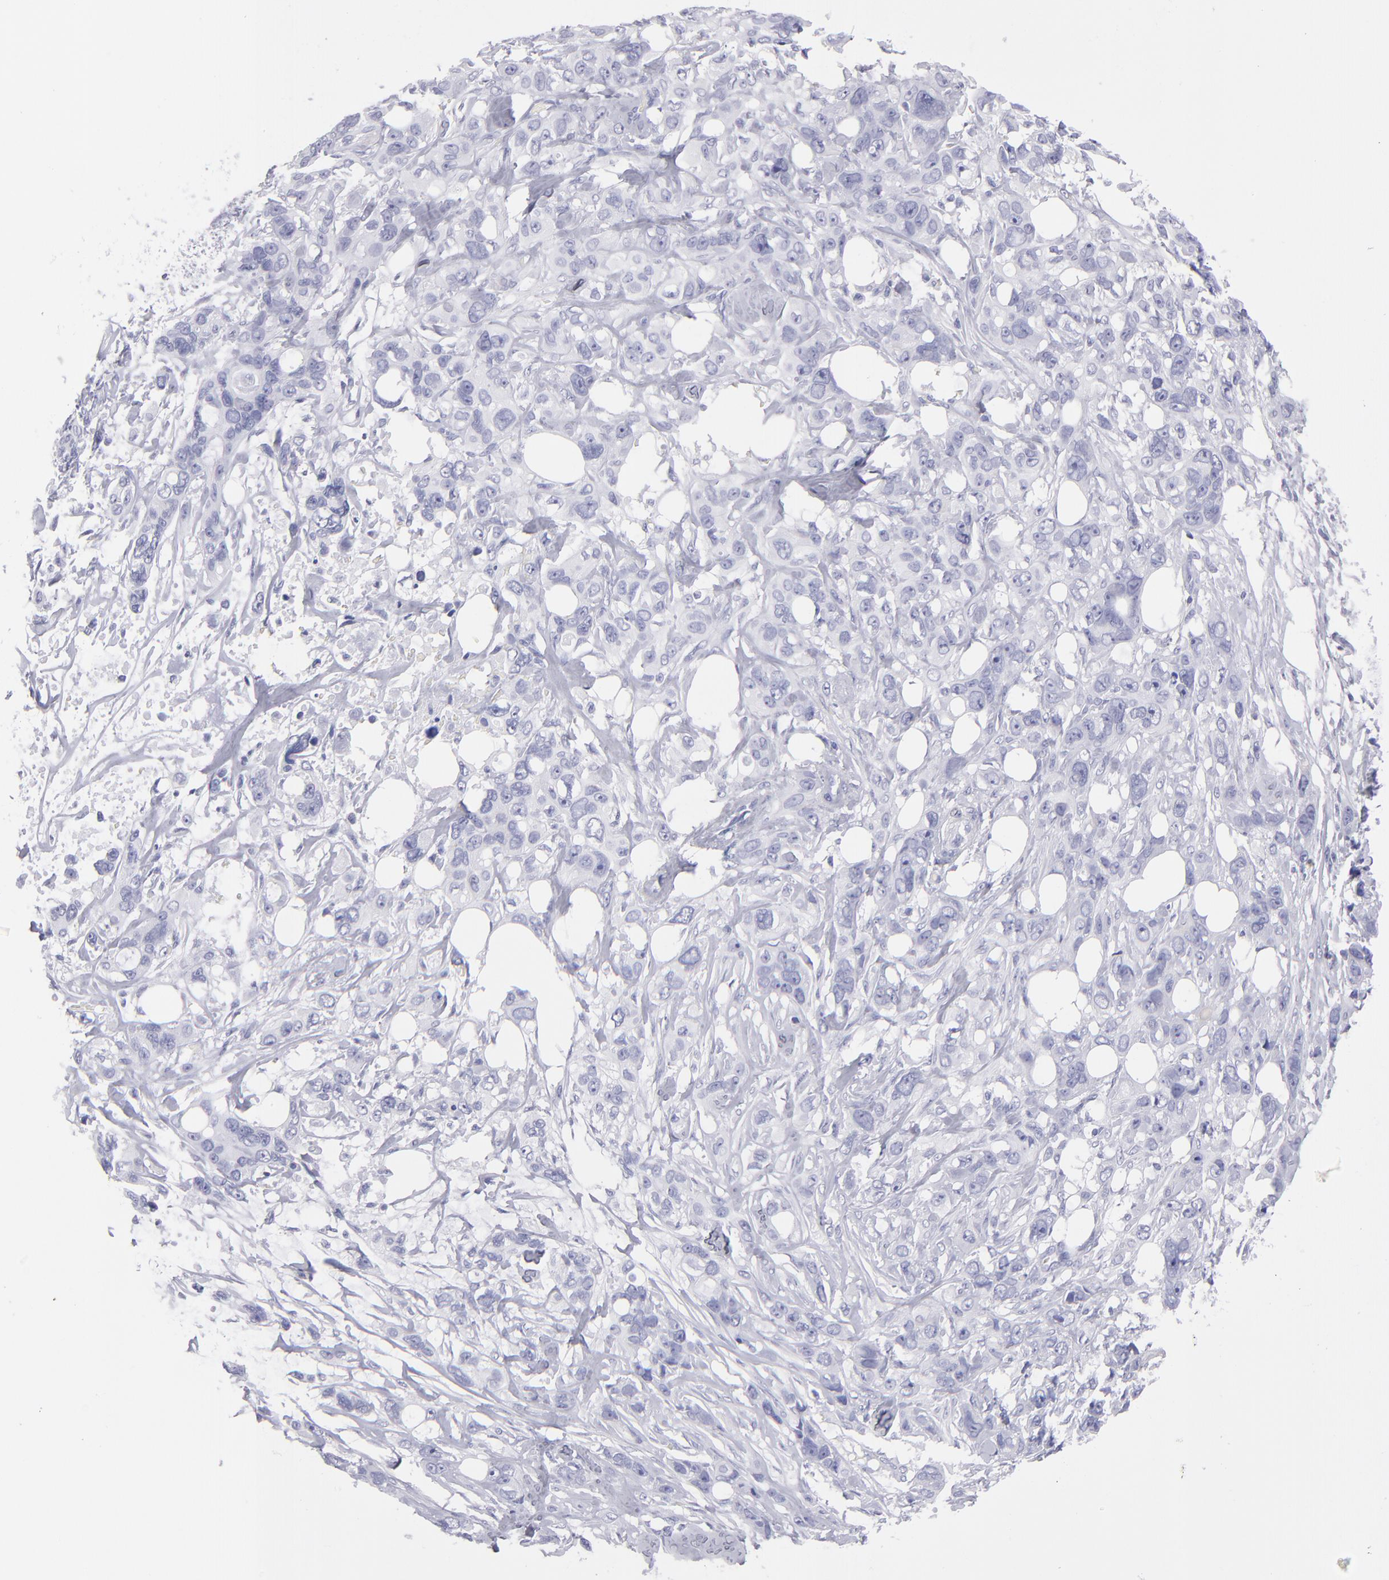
{"staining": {"intensity": "negative", "quantity": "none", "location": "none"}, "tissue": "stomach cancer", "cell_type": "Tumor cells", "image_type": "cancer", "snomed": [{"axis": "morphology", "description": "Adenocarcinoma, NOS"}, {"axis": "topography", "description": "Stomach, upper"}], "caption": "Tumor cells show no significant protein staining in stomach adenocarcinoma.", "gene": "MB", "patient": {"sex": "male", "age": 47}}